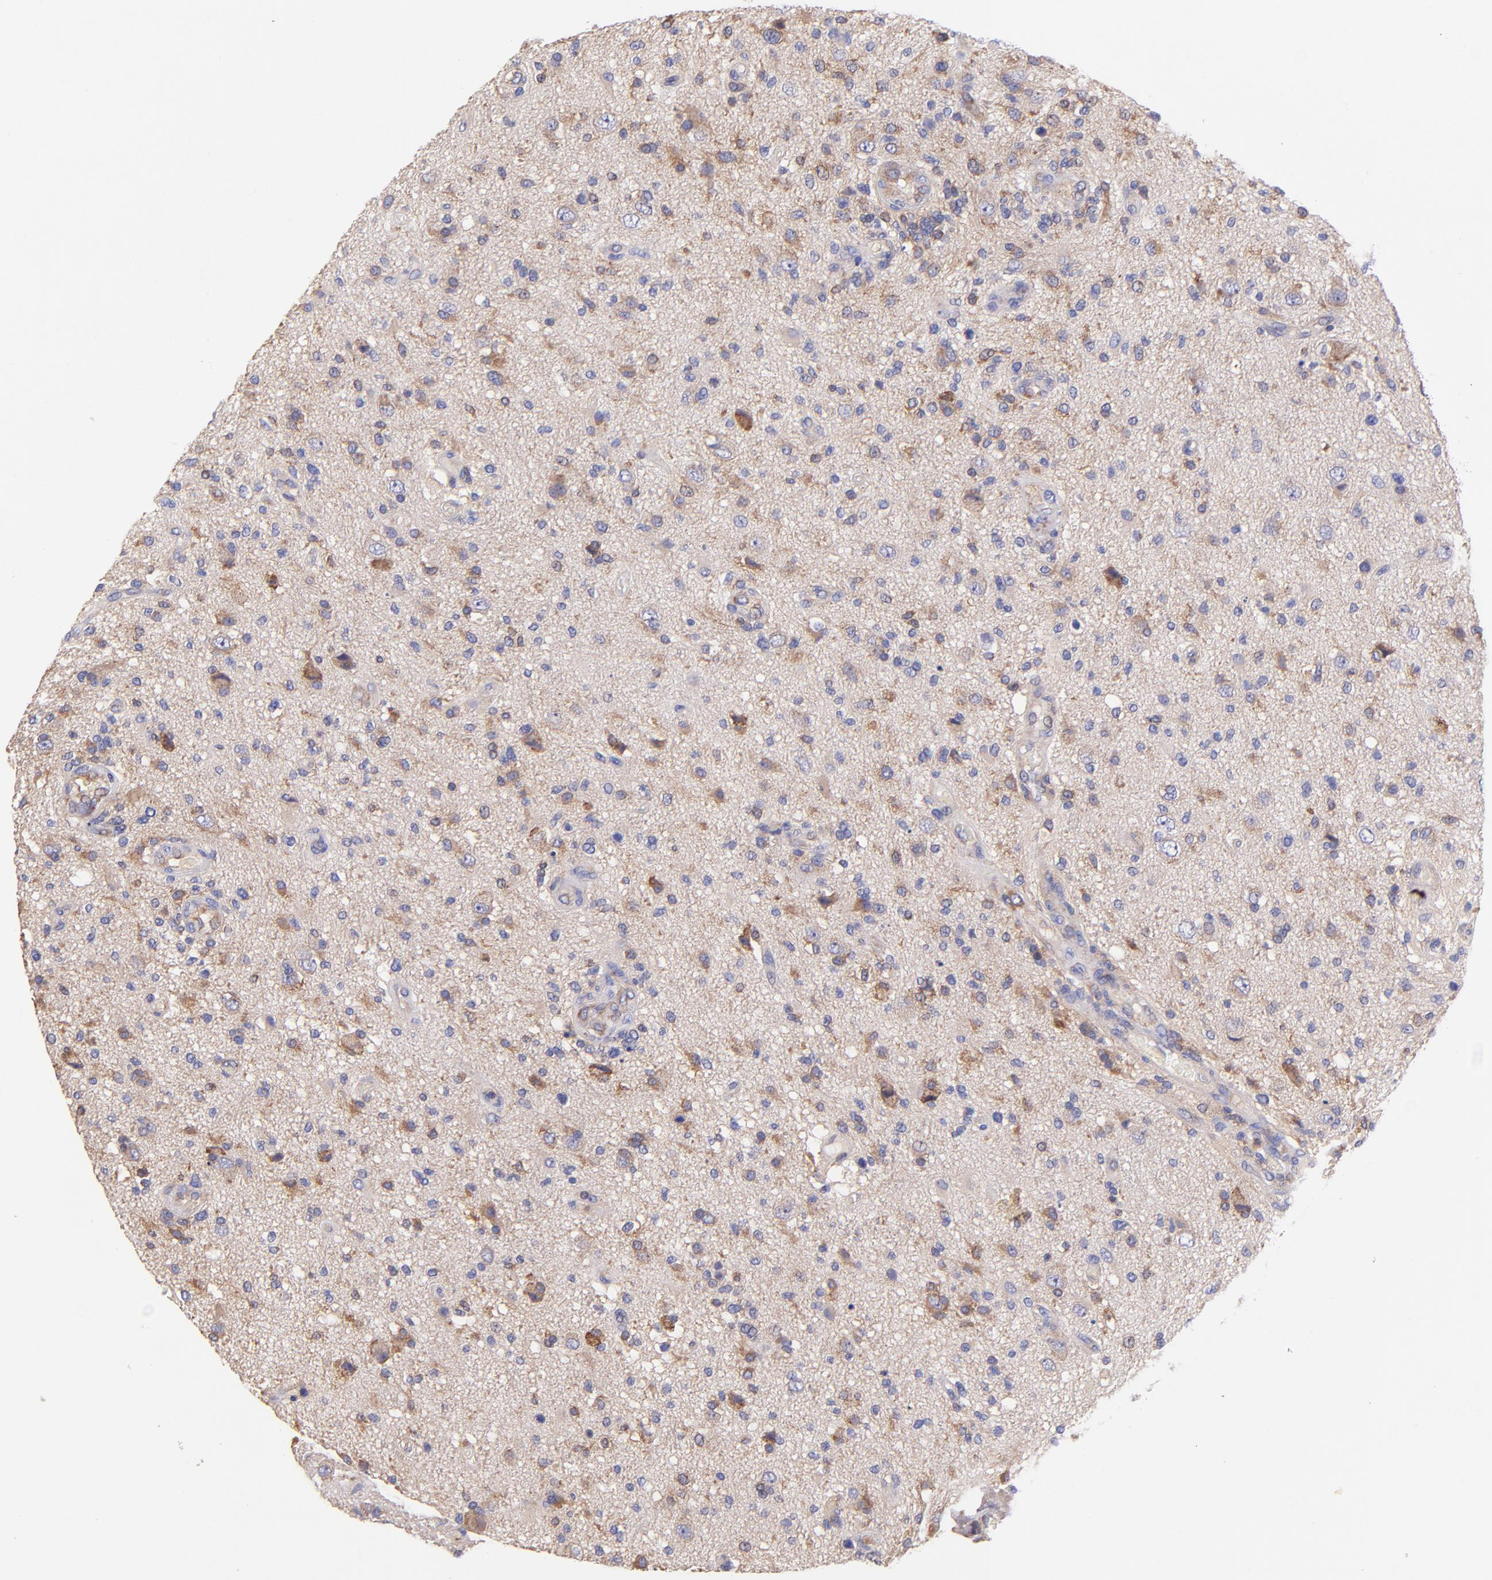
{"staining": {"intensity": "weak", "quantity": "<25%", "location": "cytoplasmic/membranous"}, "tissue": "glioma", "cell_type": "Tumor cells", "image_type": "cancer", "snomed": [{"axis": "morphology", "description": "Normal tissue, NOS"}, {"axis": "morphology", "description": "Glioma, malignant, High grade"}, {"axis": "topography", "description": "Cerebral cortex"}], "caption": "Malignant high-grade glioma was stained to show a protein in brown. There is no significant staining in tumor cells.", "gene": "PREX1", "patient": {"sex": "male", "age": 75}}